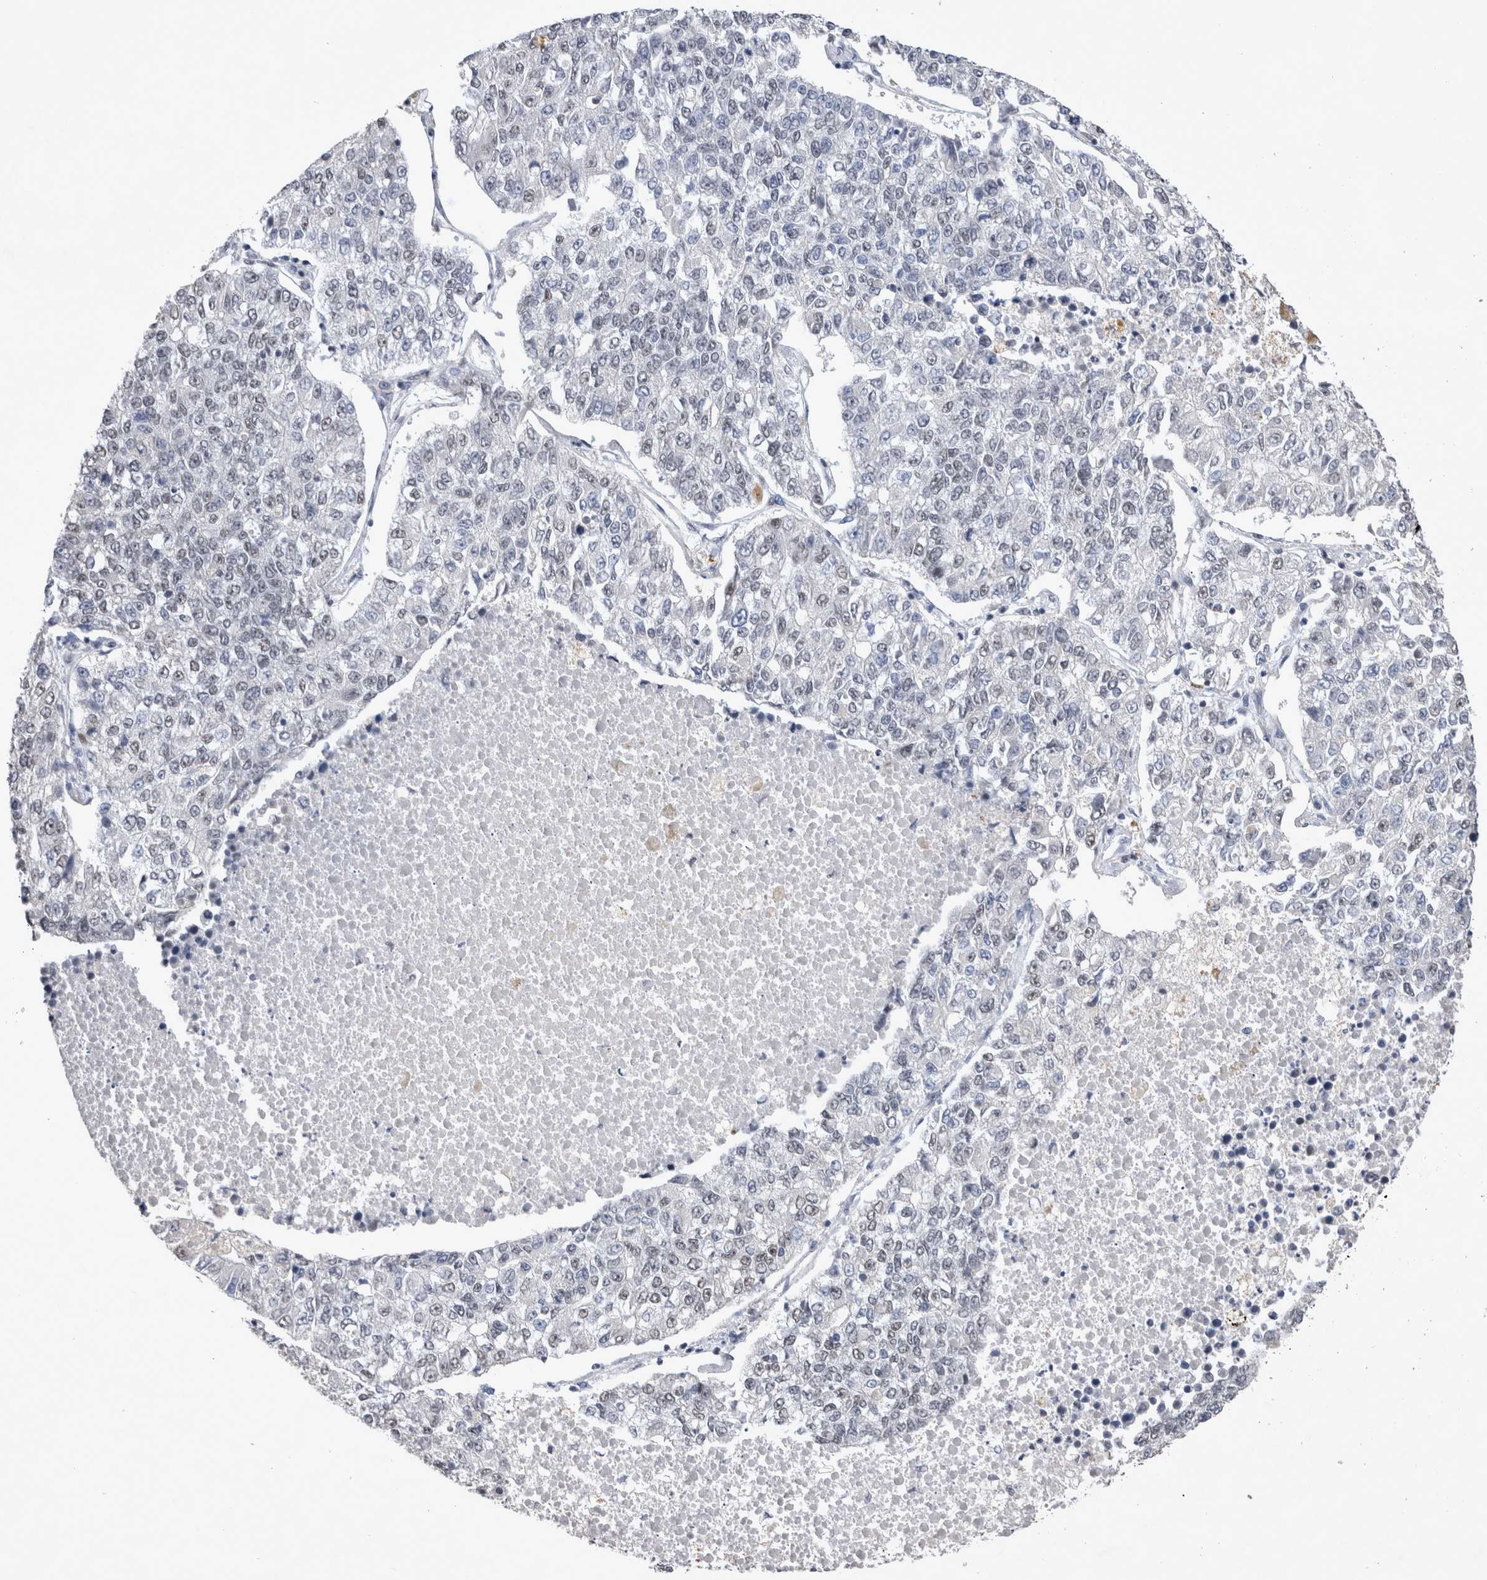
{"staining": {"intensity": "negative", "quantity": "none", "location": "none"}, "tissue": "lung cancer", "cell_type": "Tumor cells", "image_type": "cancer", "snomed": [{"axis": "morphology", "description": "Adenocarcinoma, NOS"}, {"axis": "topography", "description": "Lung"}], "caption": "This is a image of immunohistochemistry (IHC) staining of adenocarcinoma (lung), which shows no staining in tumor cells.", "gene": "RBM6", "patient": {"sex": "male", "age": 49}}